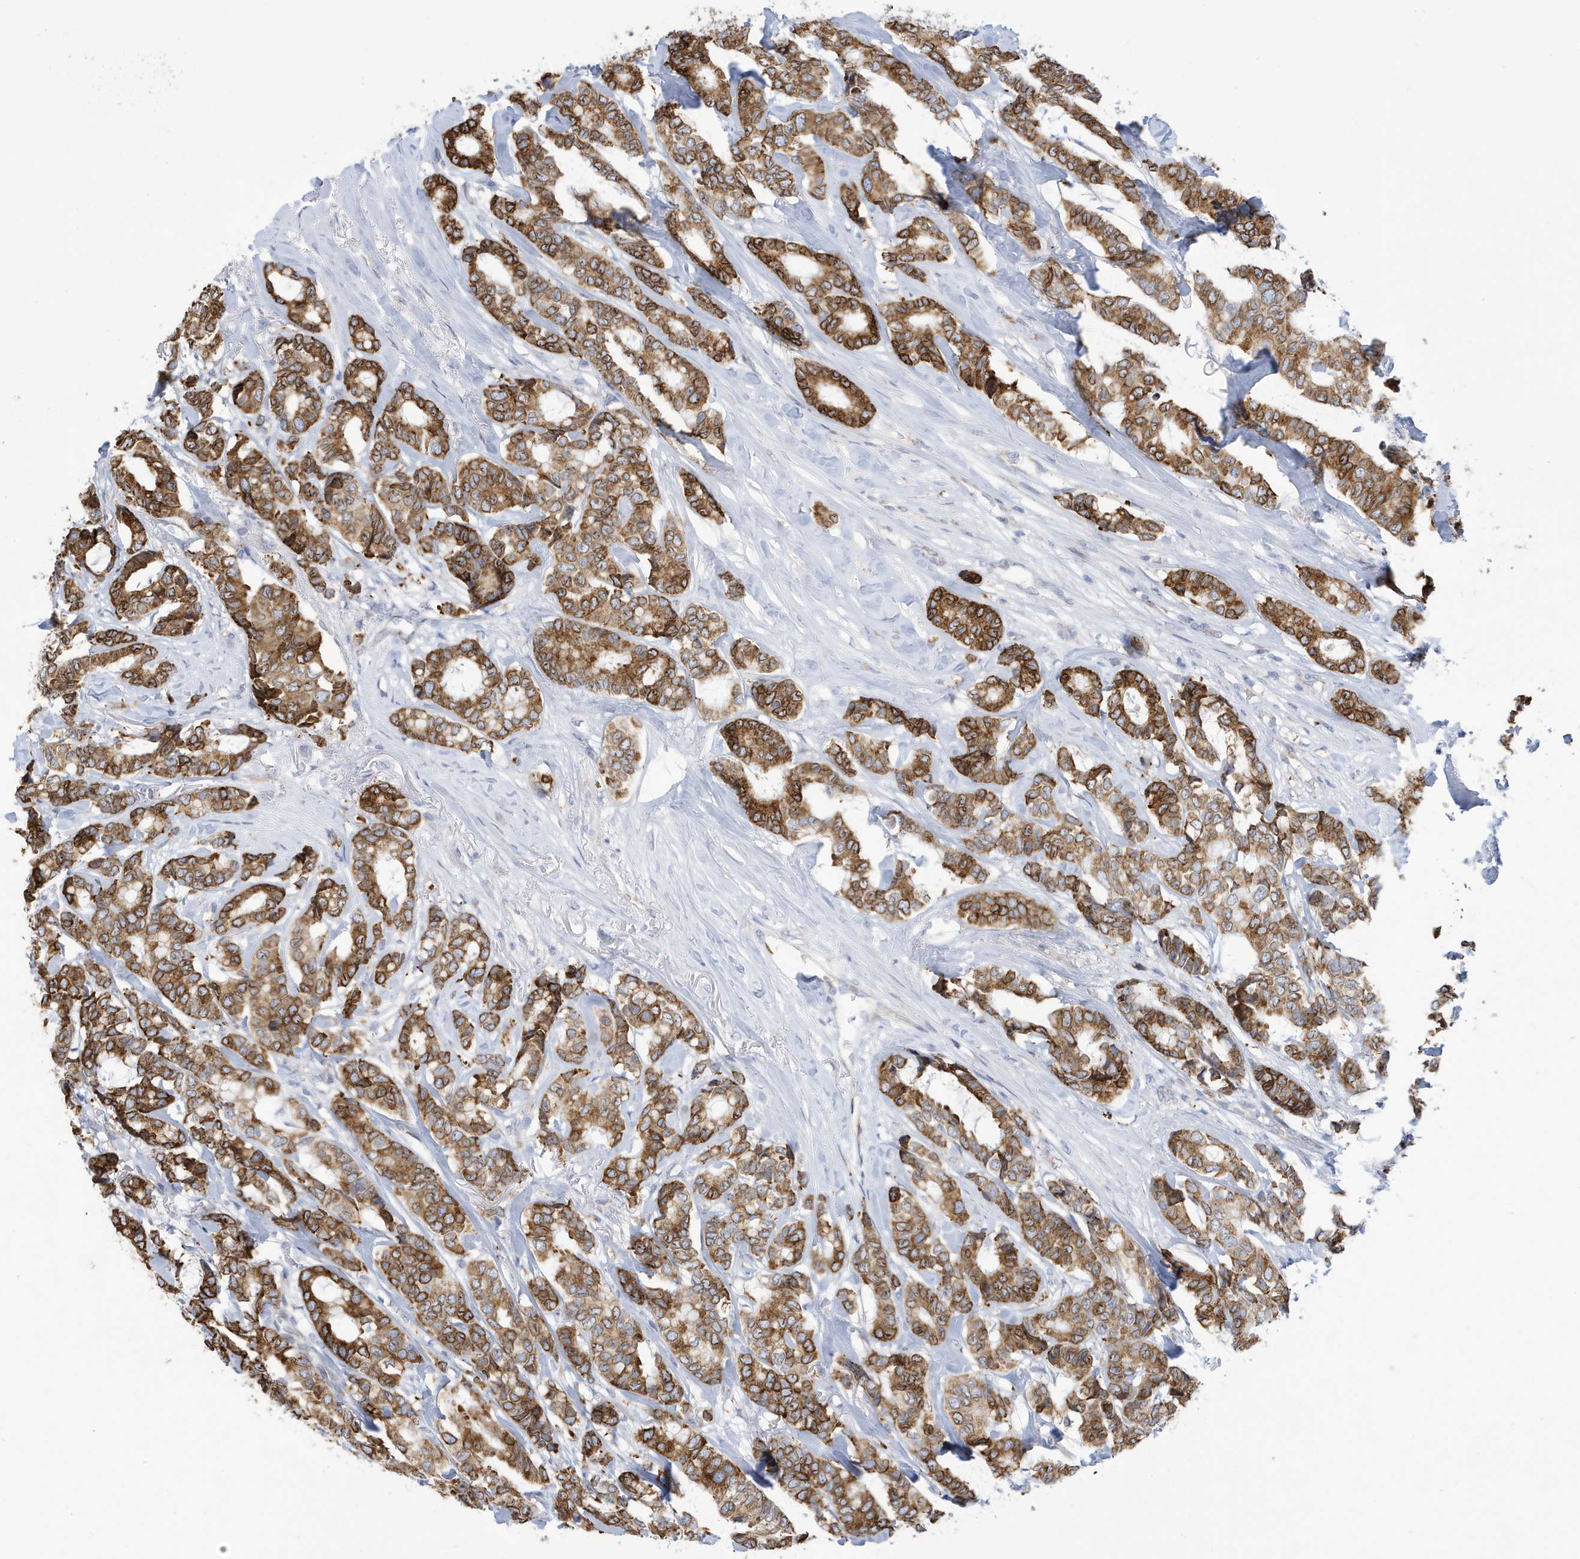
{"staining": {"intensity": "moderate", "quantity": ">75%", "location": "cytoplasmic/membranous"}, "tissue": "breast cancer", "cell_type": "Tumor cells", "image_type": "cancer", "snomed": [{"axis": "morphology", "description": "Duct carcinoma"}, {"axis": "topography", "description": "Breast"}], "caption": "Protein expression analysis of human breast invasive ductal carcinoma reveals moderate cytoplasmic/membranous positivity in approximately >75% of tumor cells. (IHC, brightfield microscopy, high magnification).", "gene": "SEMA3F", "patient": {"sex": "female", "age": 87}}